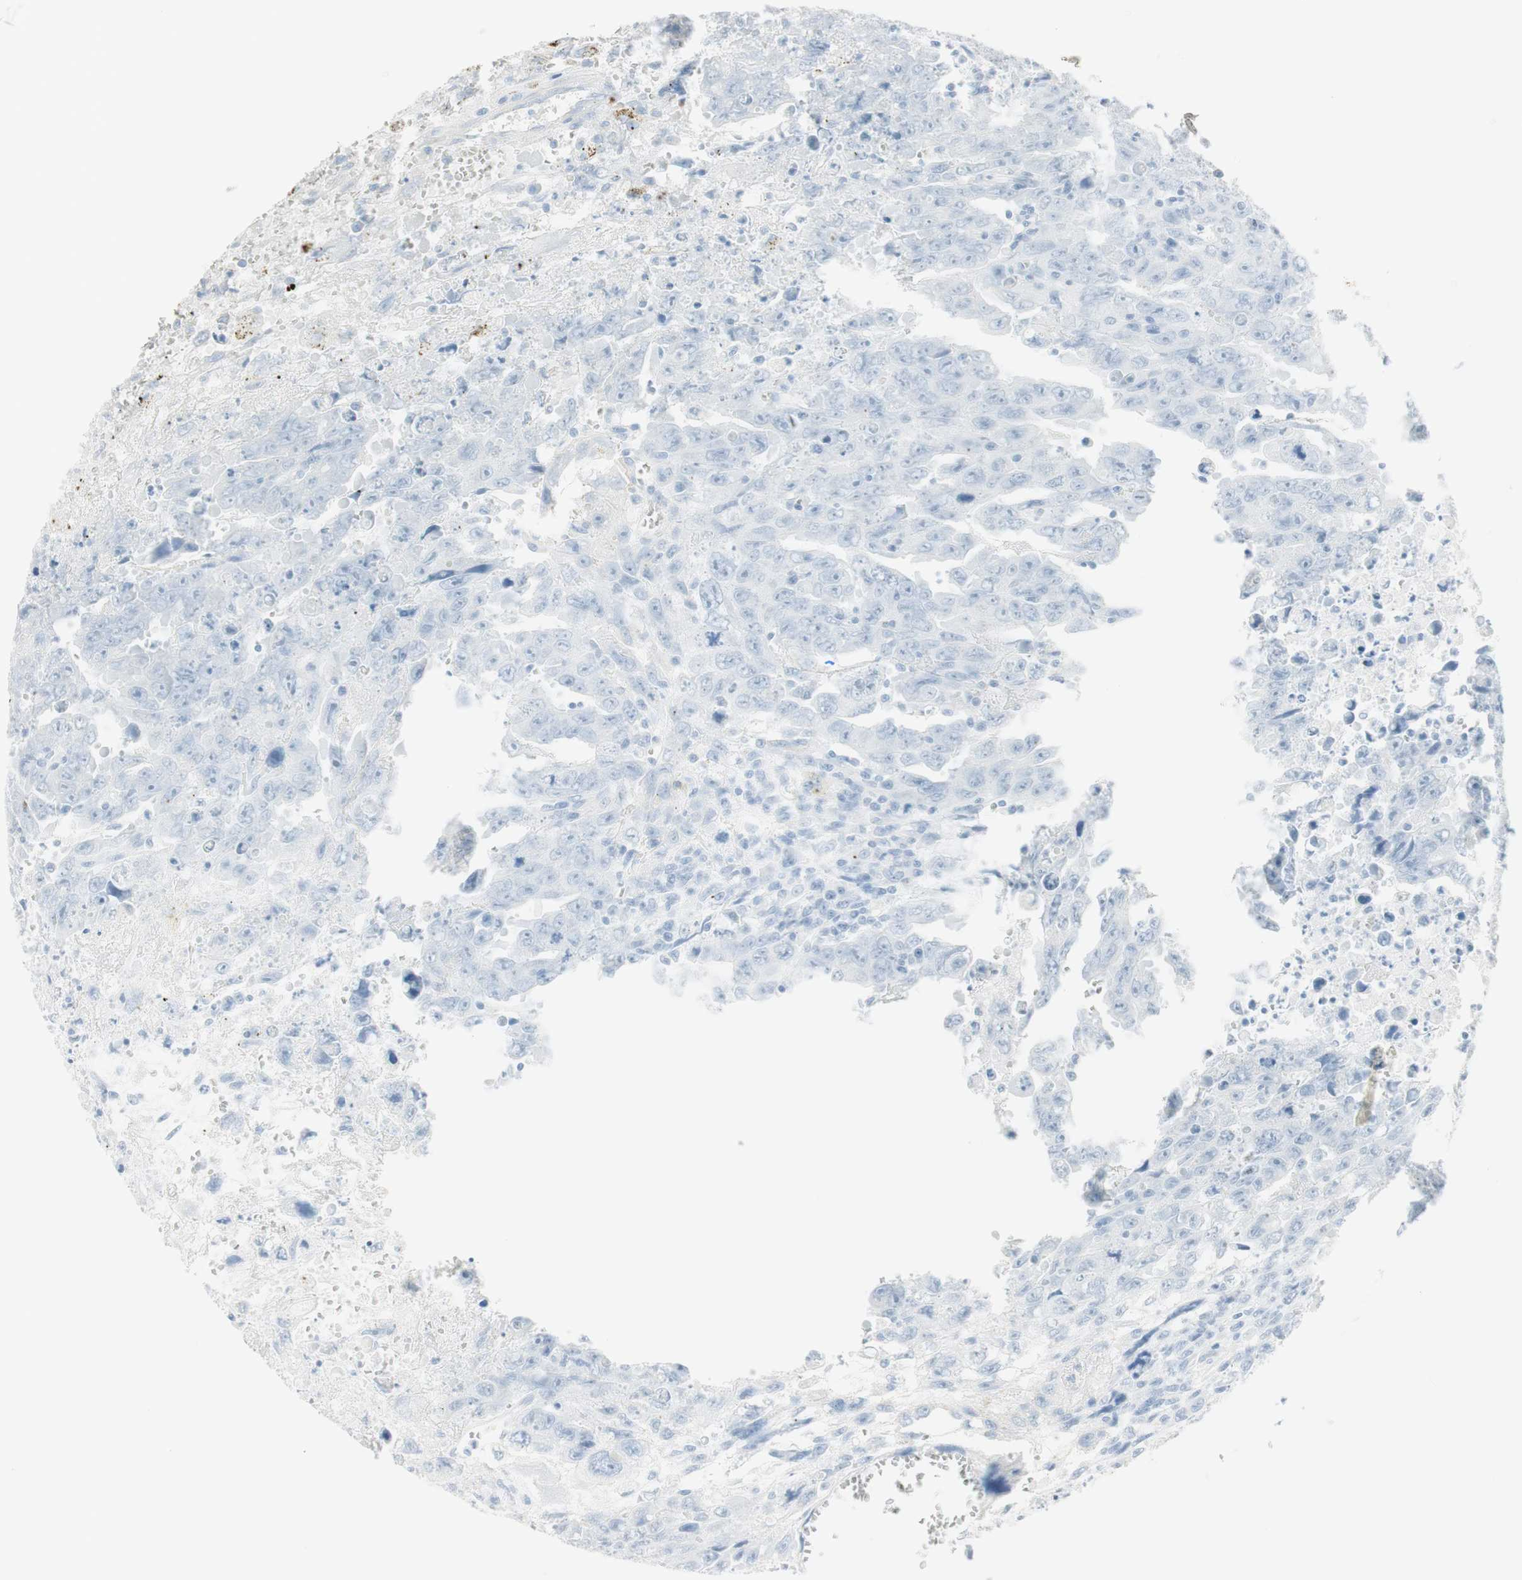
{"staining": {"intensity": "negative", "quantity": "none", "location": "none"}, "tissue": "testis cancer", "cell_type": "Tumor cells", "image_type": "cancer", "snomed": [{"axis": "morphology", "description": "Carcinoma, Embryonal, NOS"}, {"axis": "topography", "description": "Testis"}], "caption": "The image shows no significant positivity in tumor cells of testis cancer (embryonal carcinoma).", "gene": "NAPSA", "patient": {"sex": "male", "age": 28}}